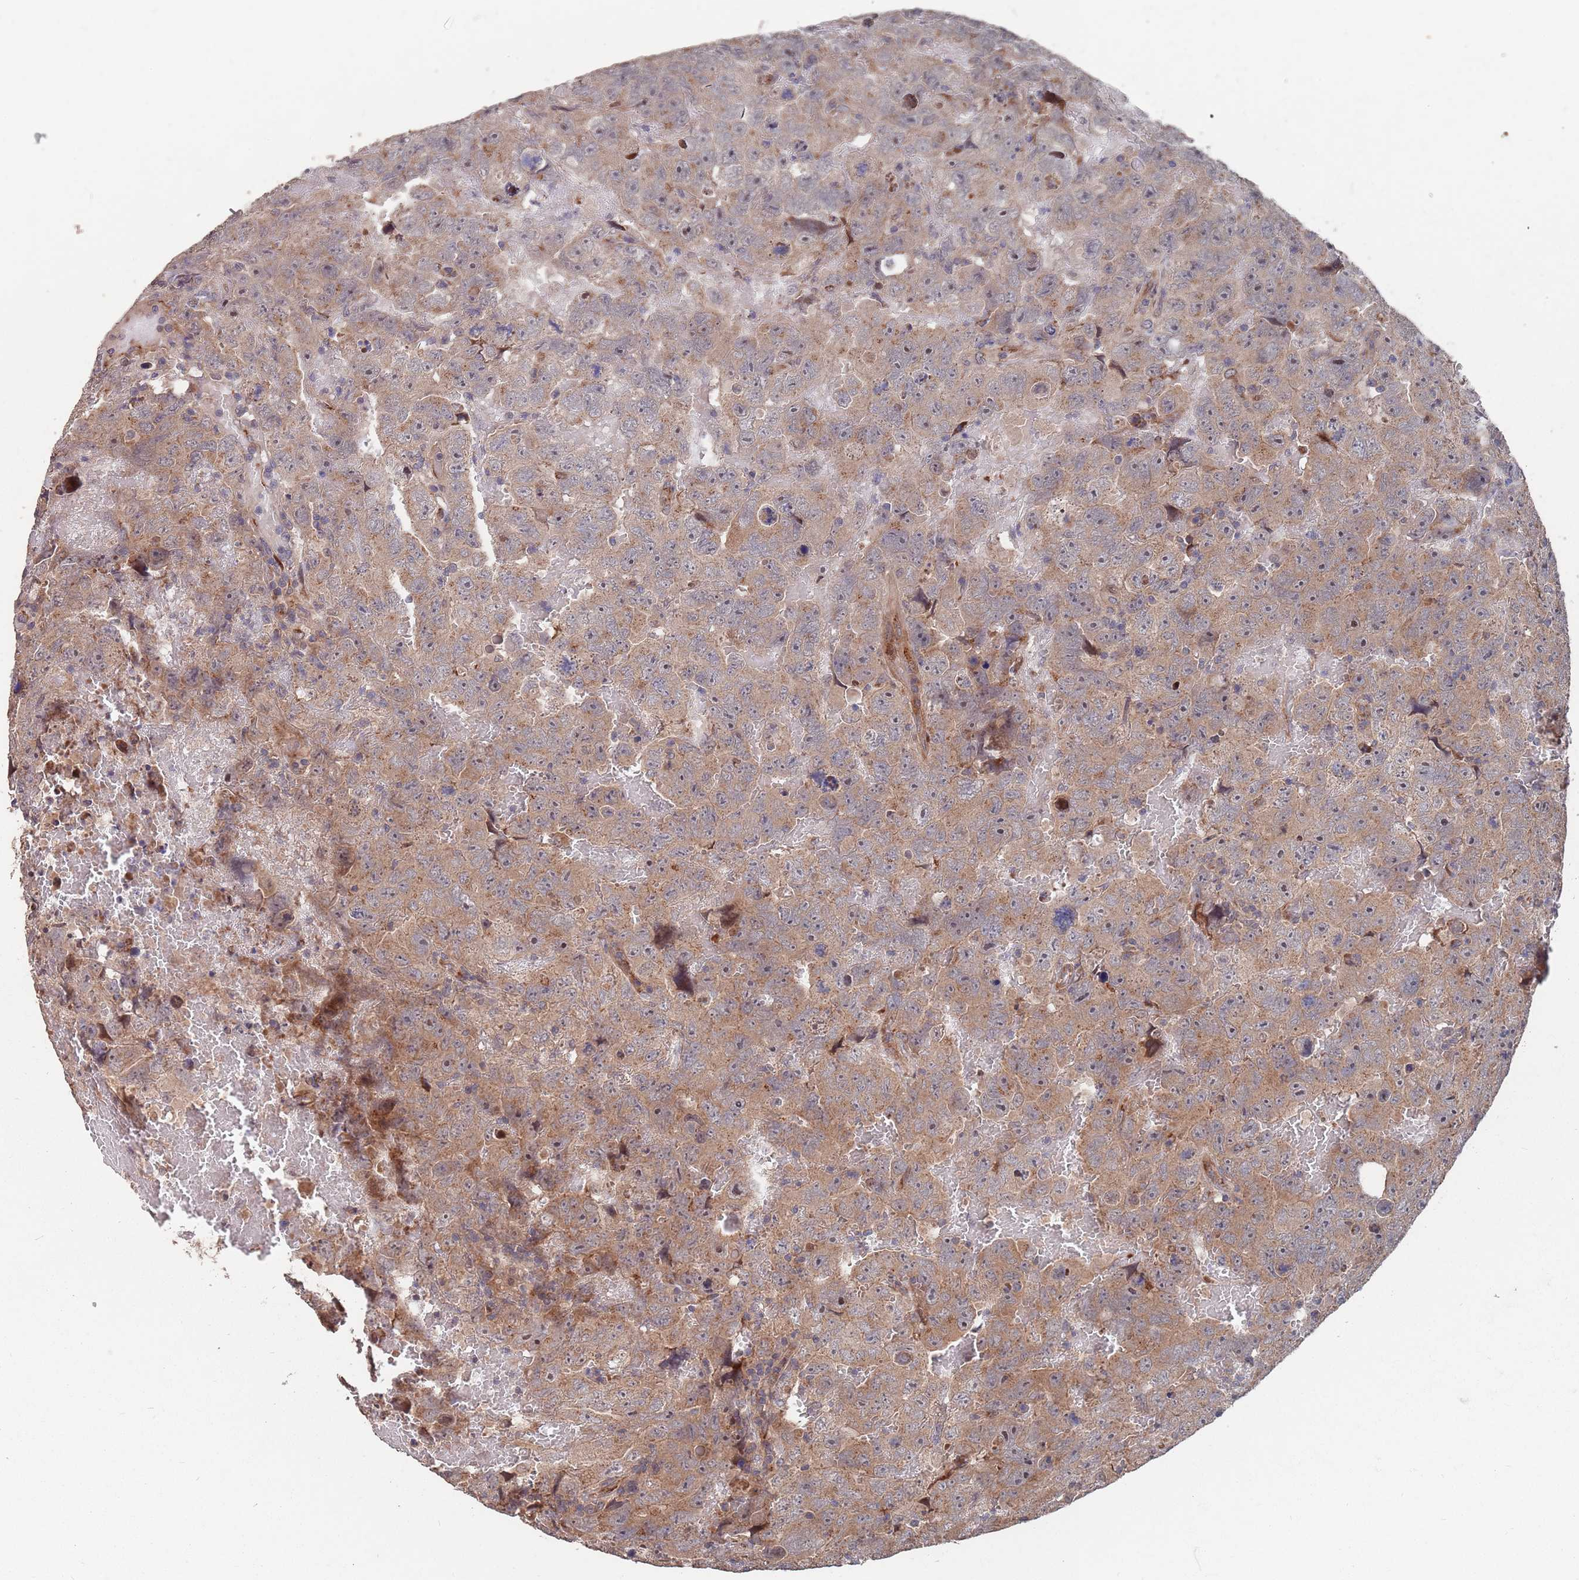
{"staining": {"intensity": "moderate", "quantity": "25%-75%", "location": "cytoplasmic/membranous"}, "tissue": "testis cancer", "cell_type": "Tumor cells", "image_type": "cancer", "snomed": [{"axis": "morphology", "description": "Carcinoma, Embryonal, NOS"}, {"axis": "topography", "description": "Testis"}], "caption": "There is medium levels of moderate cytoplasmic/membranous positivity in tumor cells of testis embryonal carcinoma, as demonstrated by immunohistochemical staining (brown color).", "gene": "UNC45A", "patient": {"sex": "male", "age": 45}}